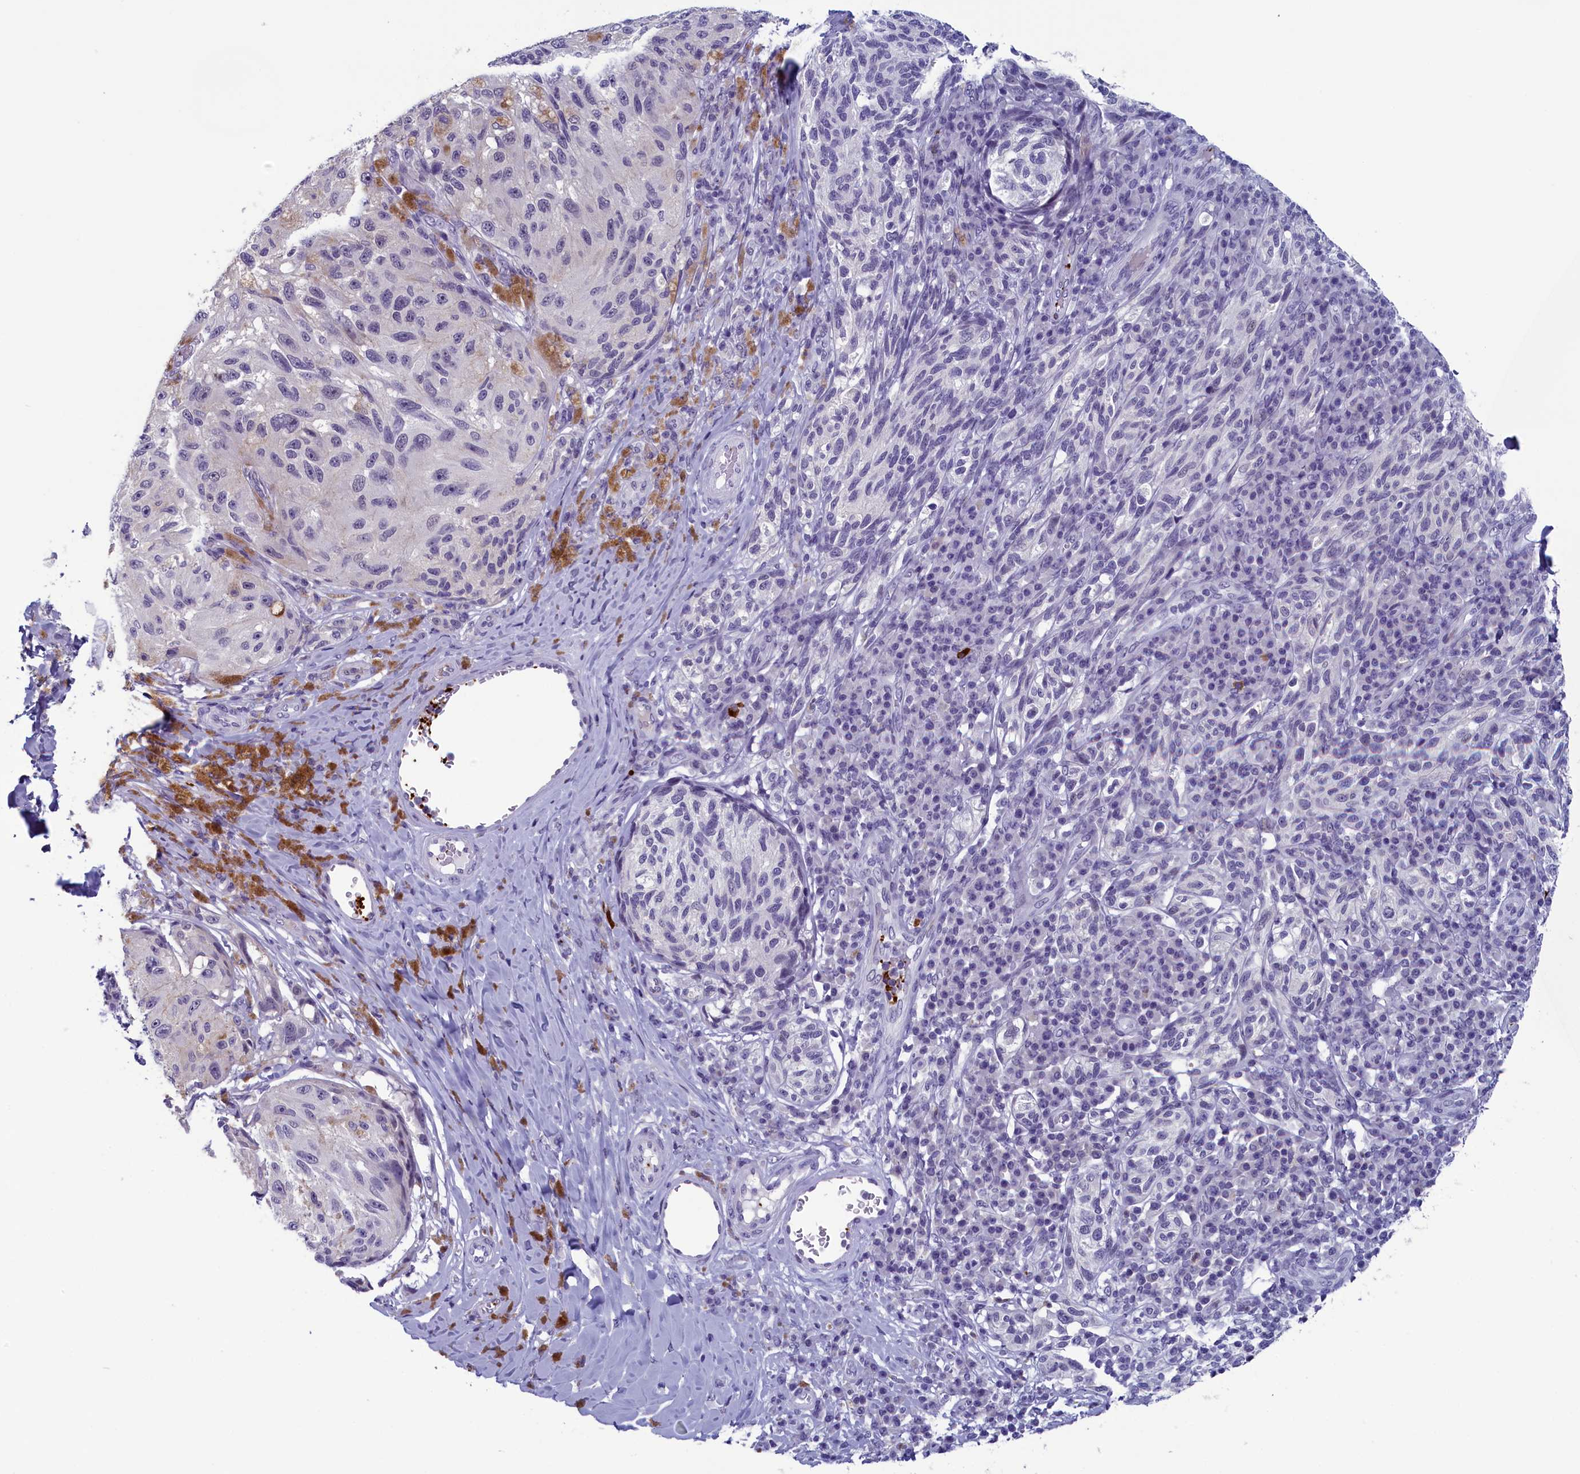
{"staining": {"intensity": "negative", "quantity": "none", "location": "none"}, "tissue": "melanoma", "cell_type": "Tumor cells", "image_type": "cancer", "snomed": [{"axis": "morphology", "description": "Malignant melanoma, NOS"}, {"axis": "topography", "description": "Skin"}], "caption": "IHC micrograph of neoplastic tissue: human malignant melanoma stained with DAB reveals no significant protein positivity in tumor cells.", "gene": "AIFM2", "patient": {"sex": "female", "age": 73}}